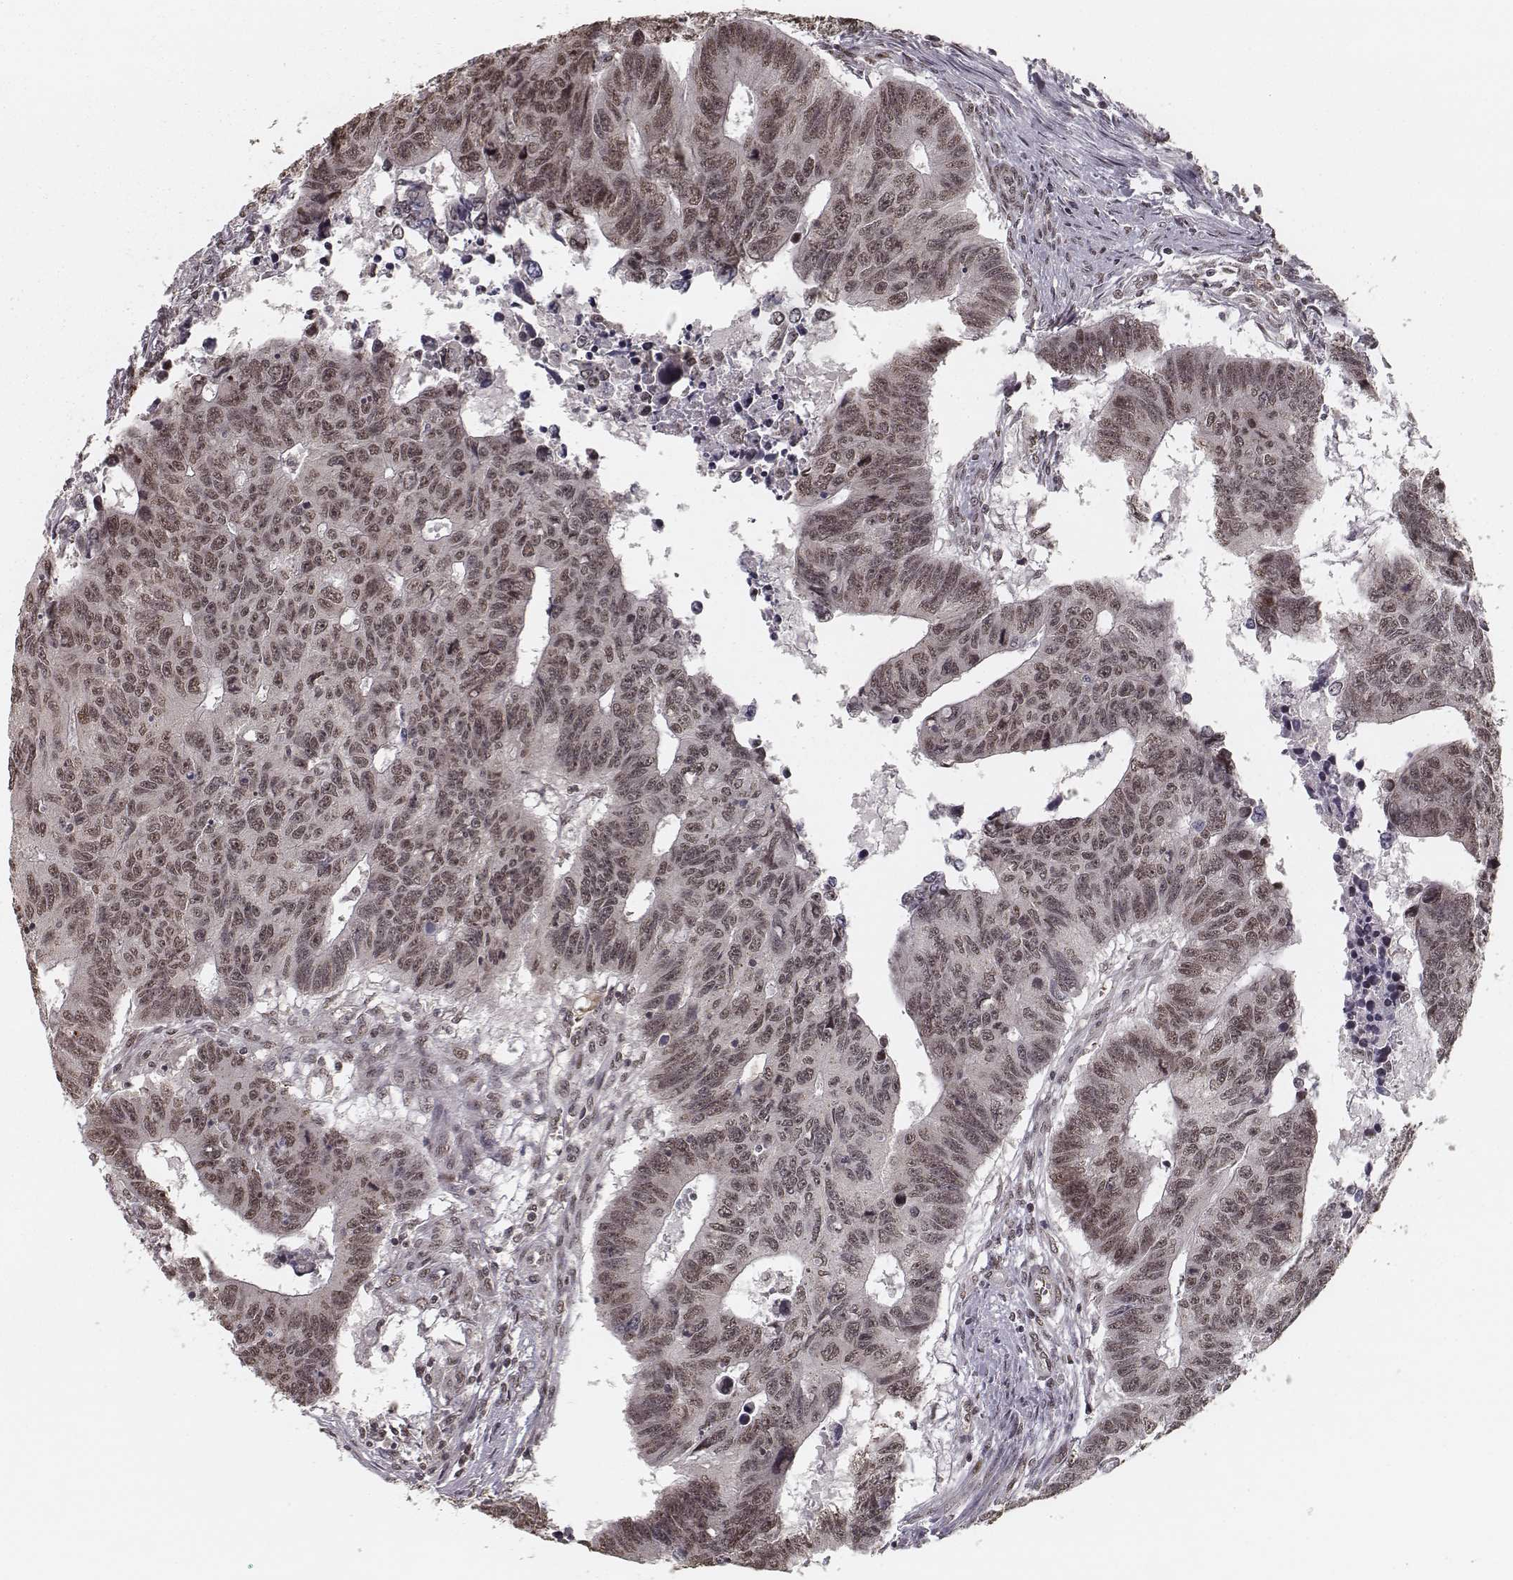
{"staining": {"intensity": "weak", "quantity": ">75%", "location": "nuclear"}, "tissue": "colorectal cancer", "cell_type": "Tumor cells", "image_type": "cancer", "snomed": [{"axis": "morphology", "description": "Adenocarcinoma, NOS"}, {"axis": "topography", "description": "Rectum"}], "caption": "A photomicrograph of human adenocarcinoma (colorectal) stained for a protein reveals weak nuclear brown staining in tumor cells.", "gene": "HMGA2", "patient": {"sex": "female", "age": 85}}